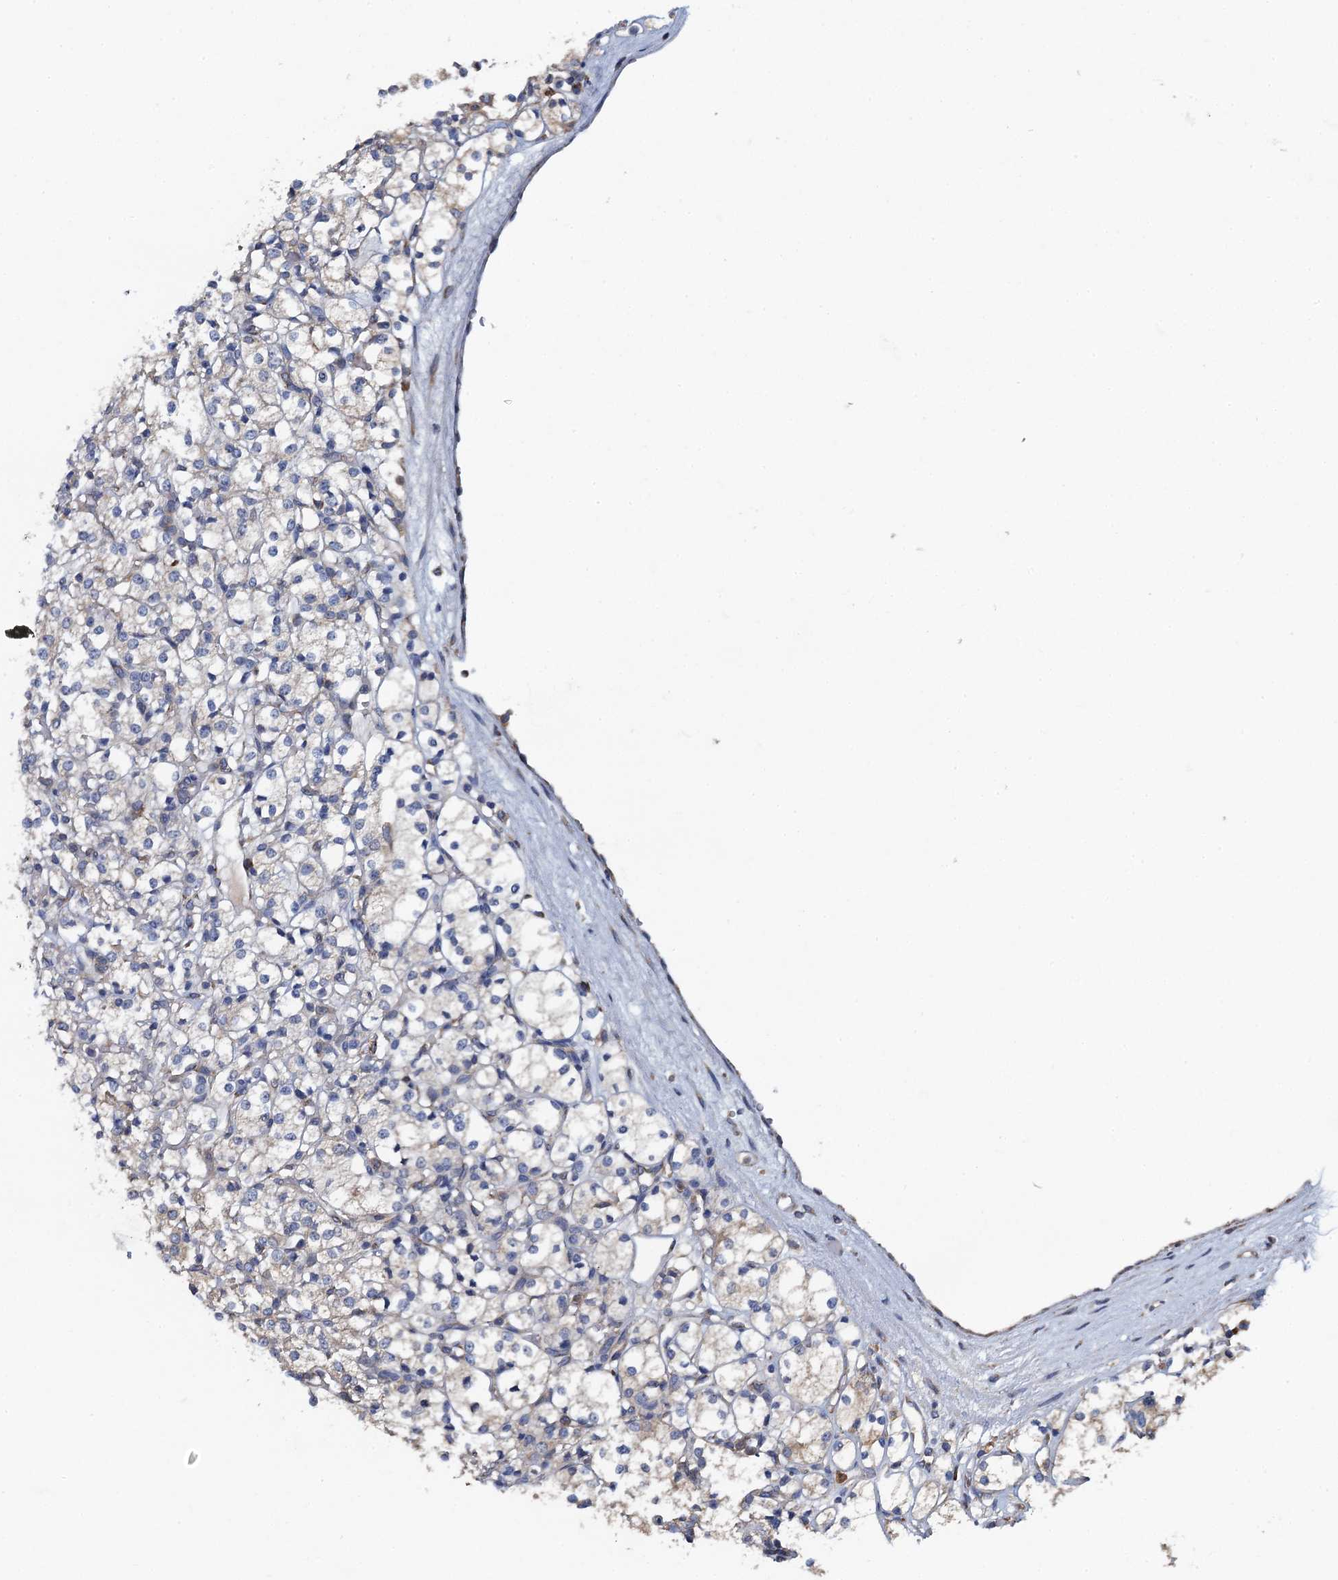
{"staining": {"intensity": "negative", "quantity": "none", "location": "none"}, "tissue": "renal cancer", "cell_type": "Tumor cells", "image_type": "cancer", "snomed": [{"axis": "morphology", "description": "Adenocarcinoma, NOS"}, {"axis": "topography", "description": "Kidney"}], "caption": "IHC histopathology image of neoplastic tissue: human renal adenocarcinoma stained with DAB (3,3'-diaminobenzidine) reveals no significant protein expression in tumor cells. (Stains: DAB (3,3'-diaminobenzidine) IHC with hematoxylin counter stain, Microscopy: brightfield microscopy at high magnification).", "gene": "ADCY9", "patient": {"sex": "male", "age": 77}}